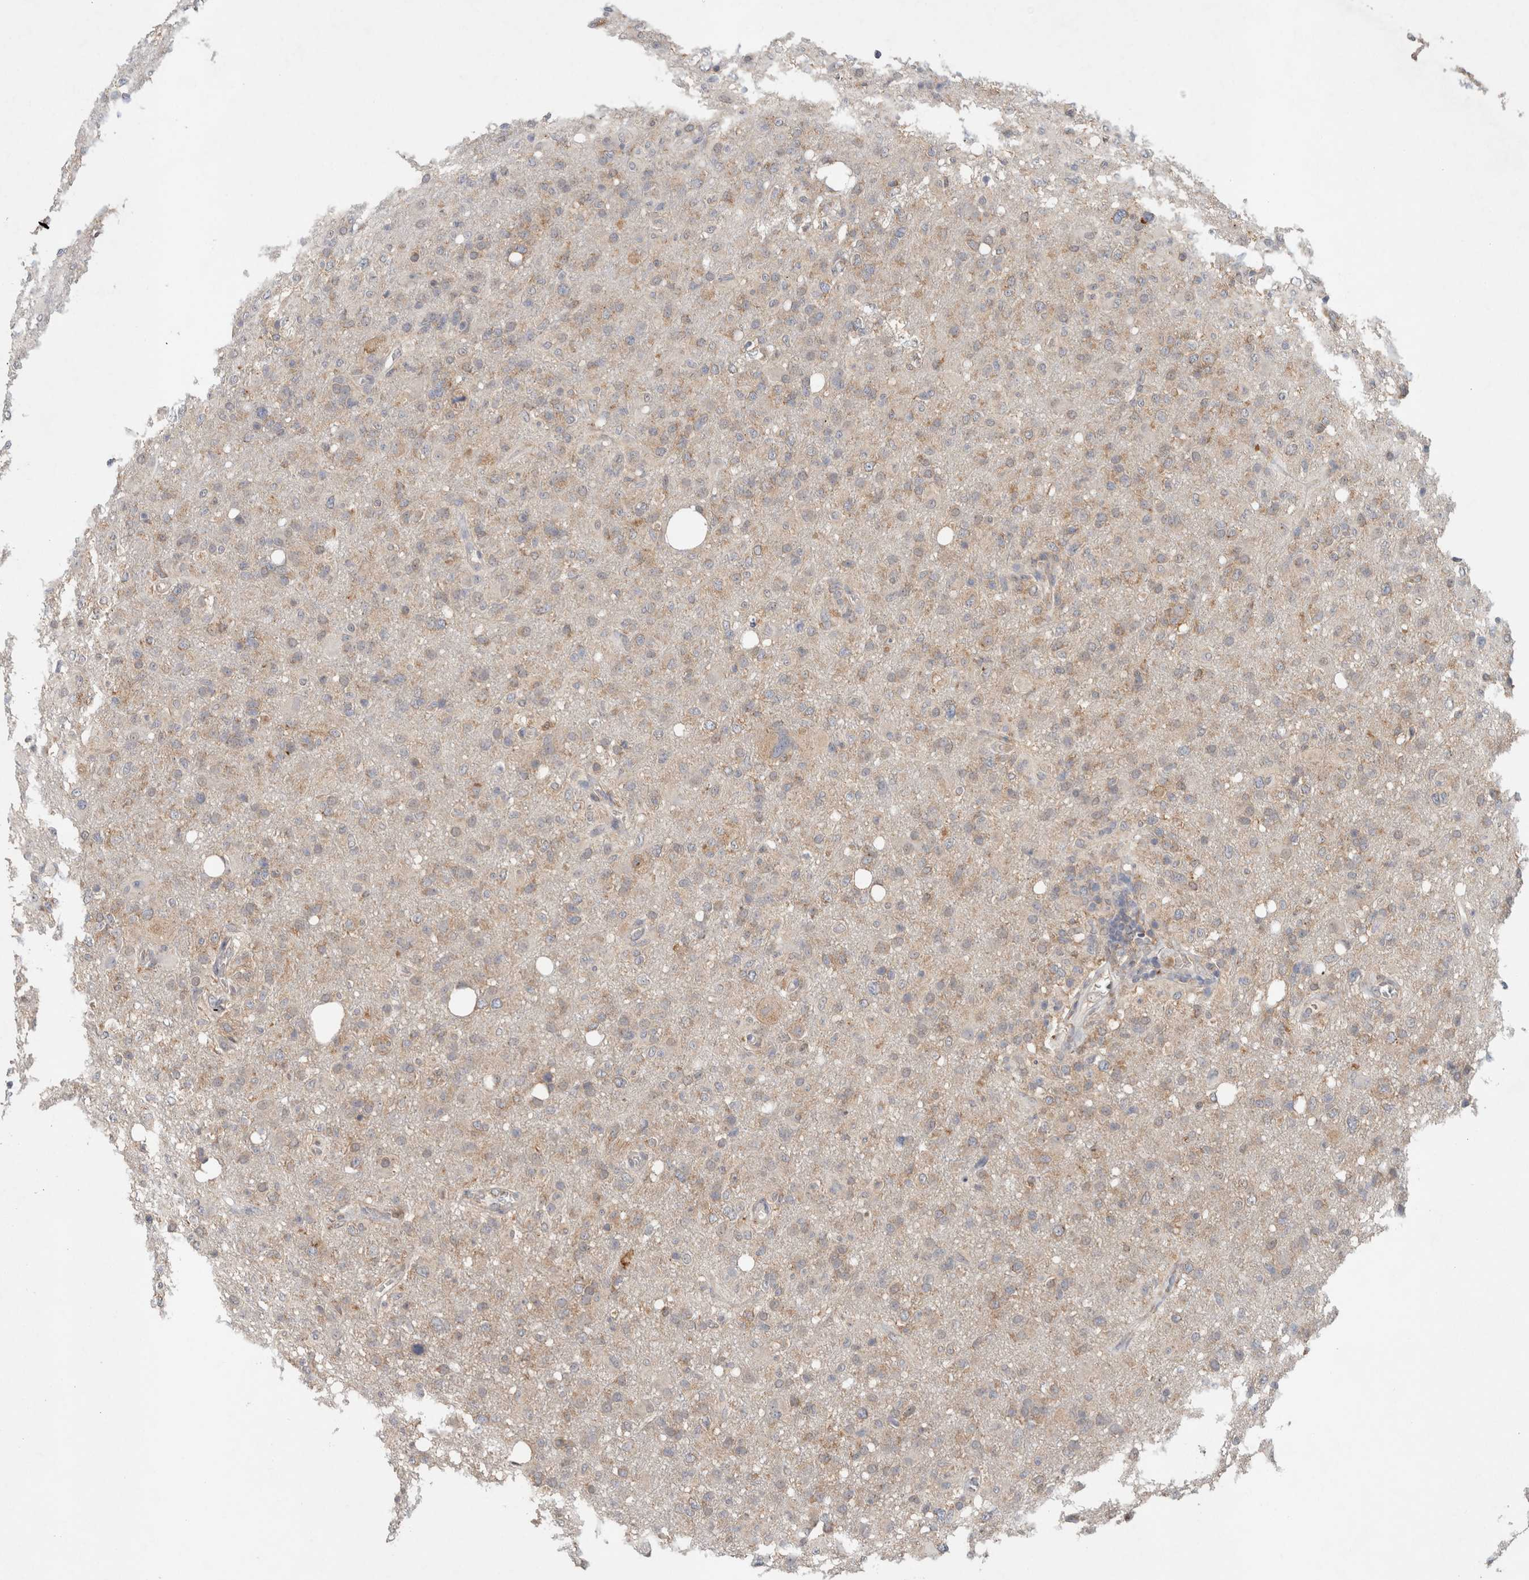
{"staining": {"intensity": "weak", "quantity": ">75%", "location": "cytoplasmic/membranous"}, "tissue": "glioma", "cell_type": "Tumor cells", "image_type": "cancer", "snomed": [{"axis": "morphology", "description": "Glioma, malignant, High grade"}, {"axis": "topography", "description": "Brain"}], "caption": "DAB (3,3'-diaminobenzidine) immunohistochemical staining of malignant high-grade glioma shows weak cytoplasmic/membranous protein staining in approximately >75% of tumor cells.", "gene": "RAB14", "patient": {"sex": "female", "age": 57}}